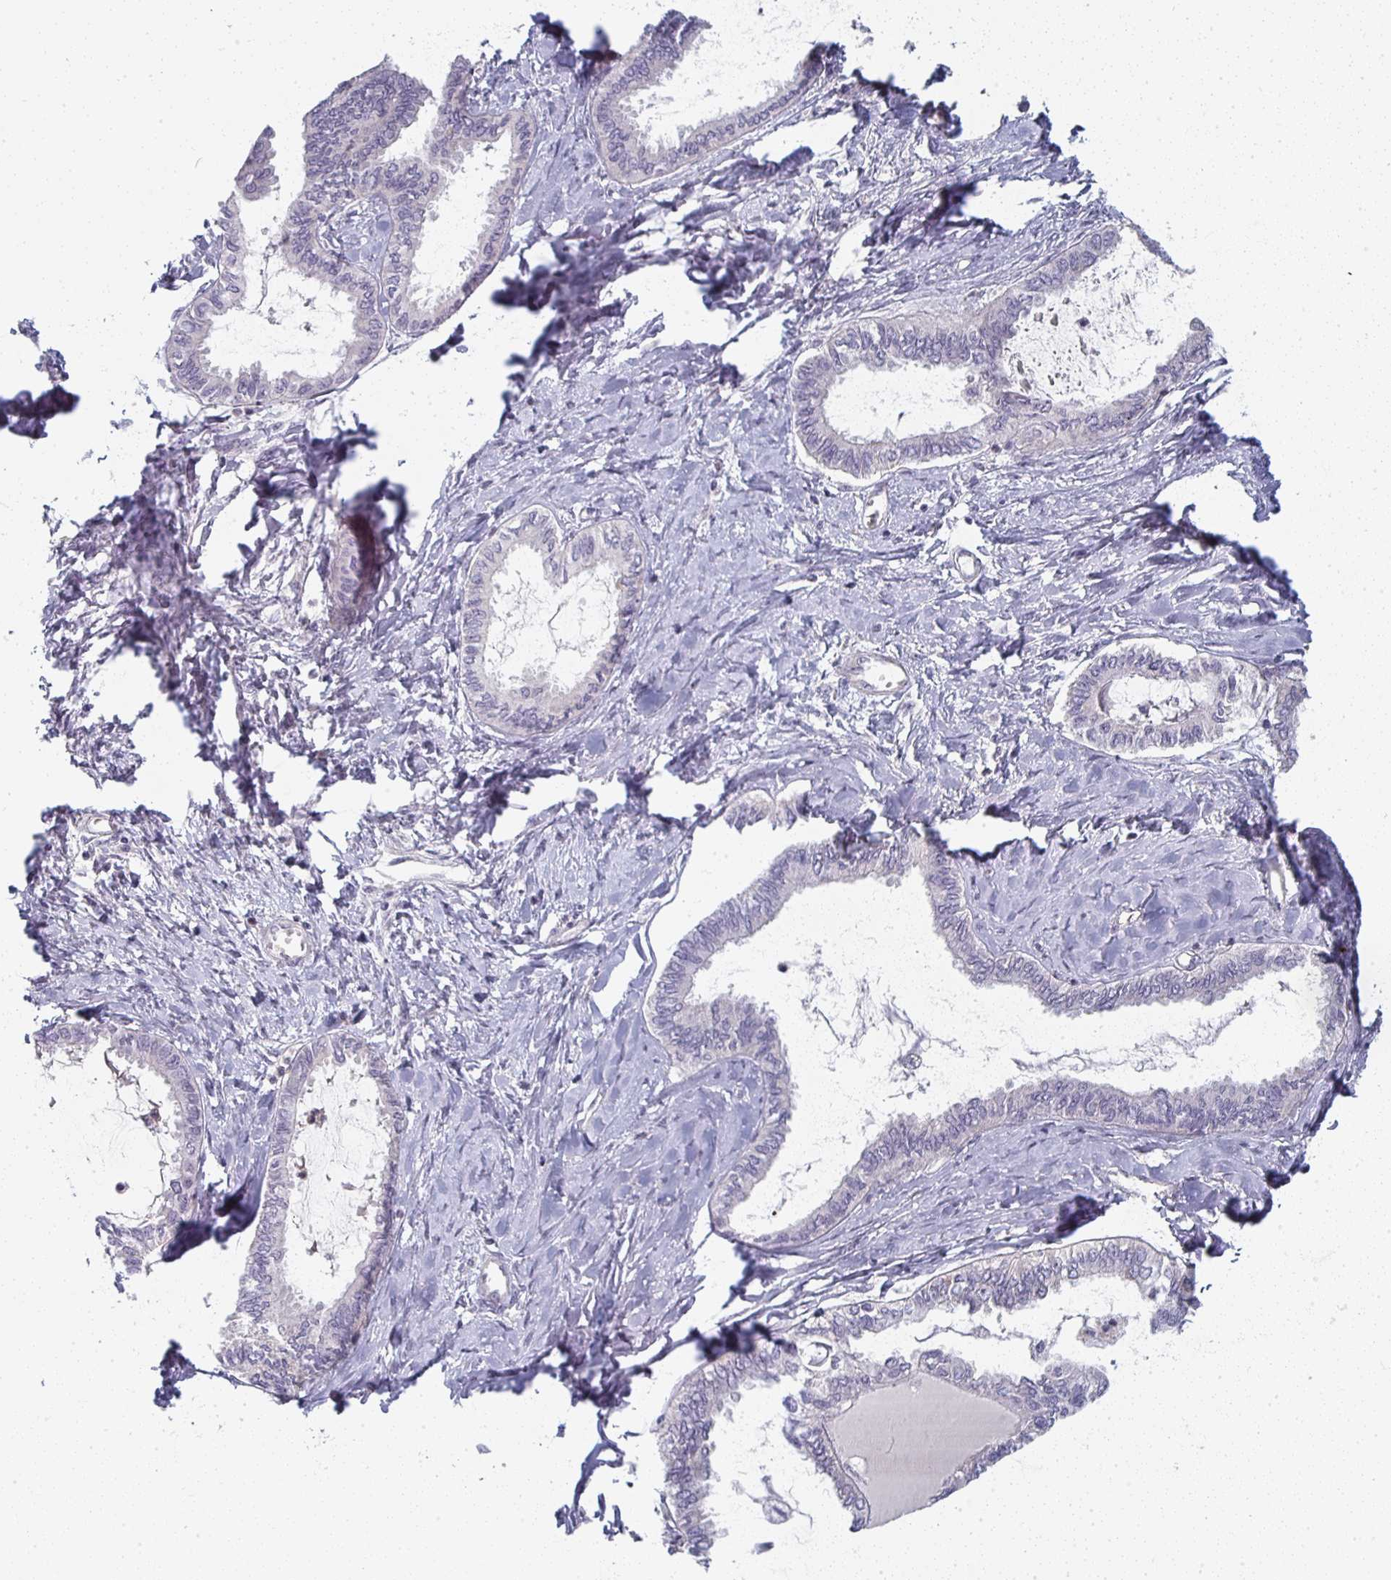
{"staining": {"intensity": "negative", "quantity": "none", "location": "none"}, "tissue": "ovarian cancer", "cell_type": "Tumor cells", "image_type": "cancer", "snomed": [{"axis": "morphology", "description": "Carcinoma, endometroid"}, {"axis": "topography", "description": "Ovary"}], "caption": "Tumor cells are negative for protein expression in human ovarian endometroid carcinoma.", "gene": "CTHRC1", "patient": {"sex": "female", "age": 70}}